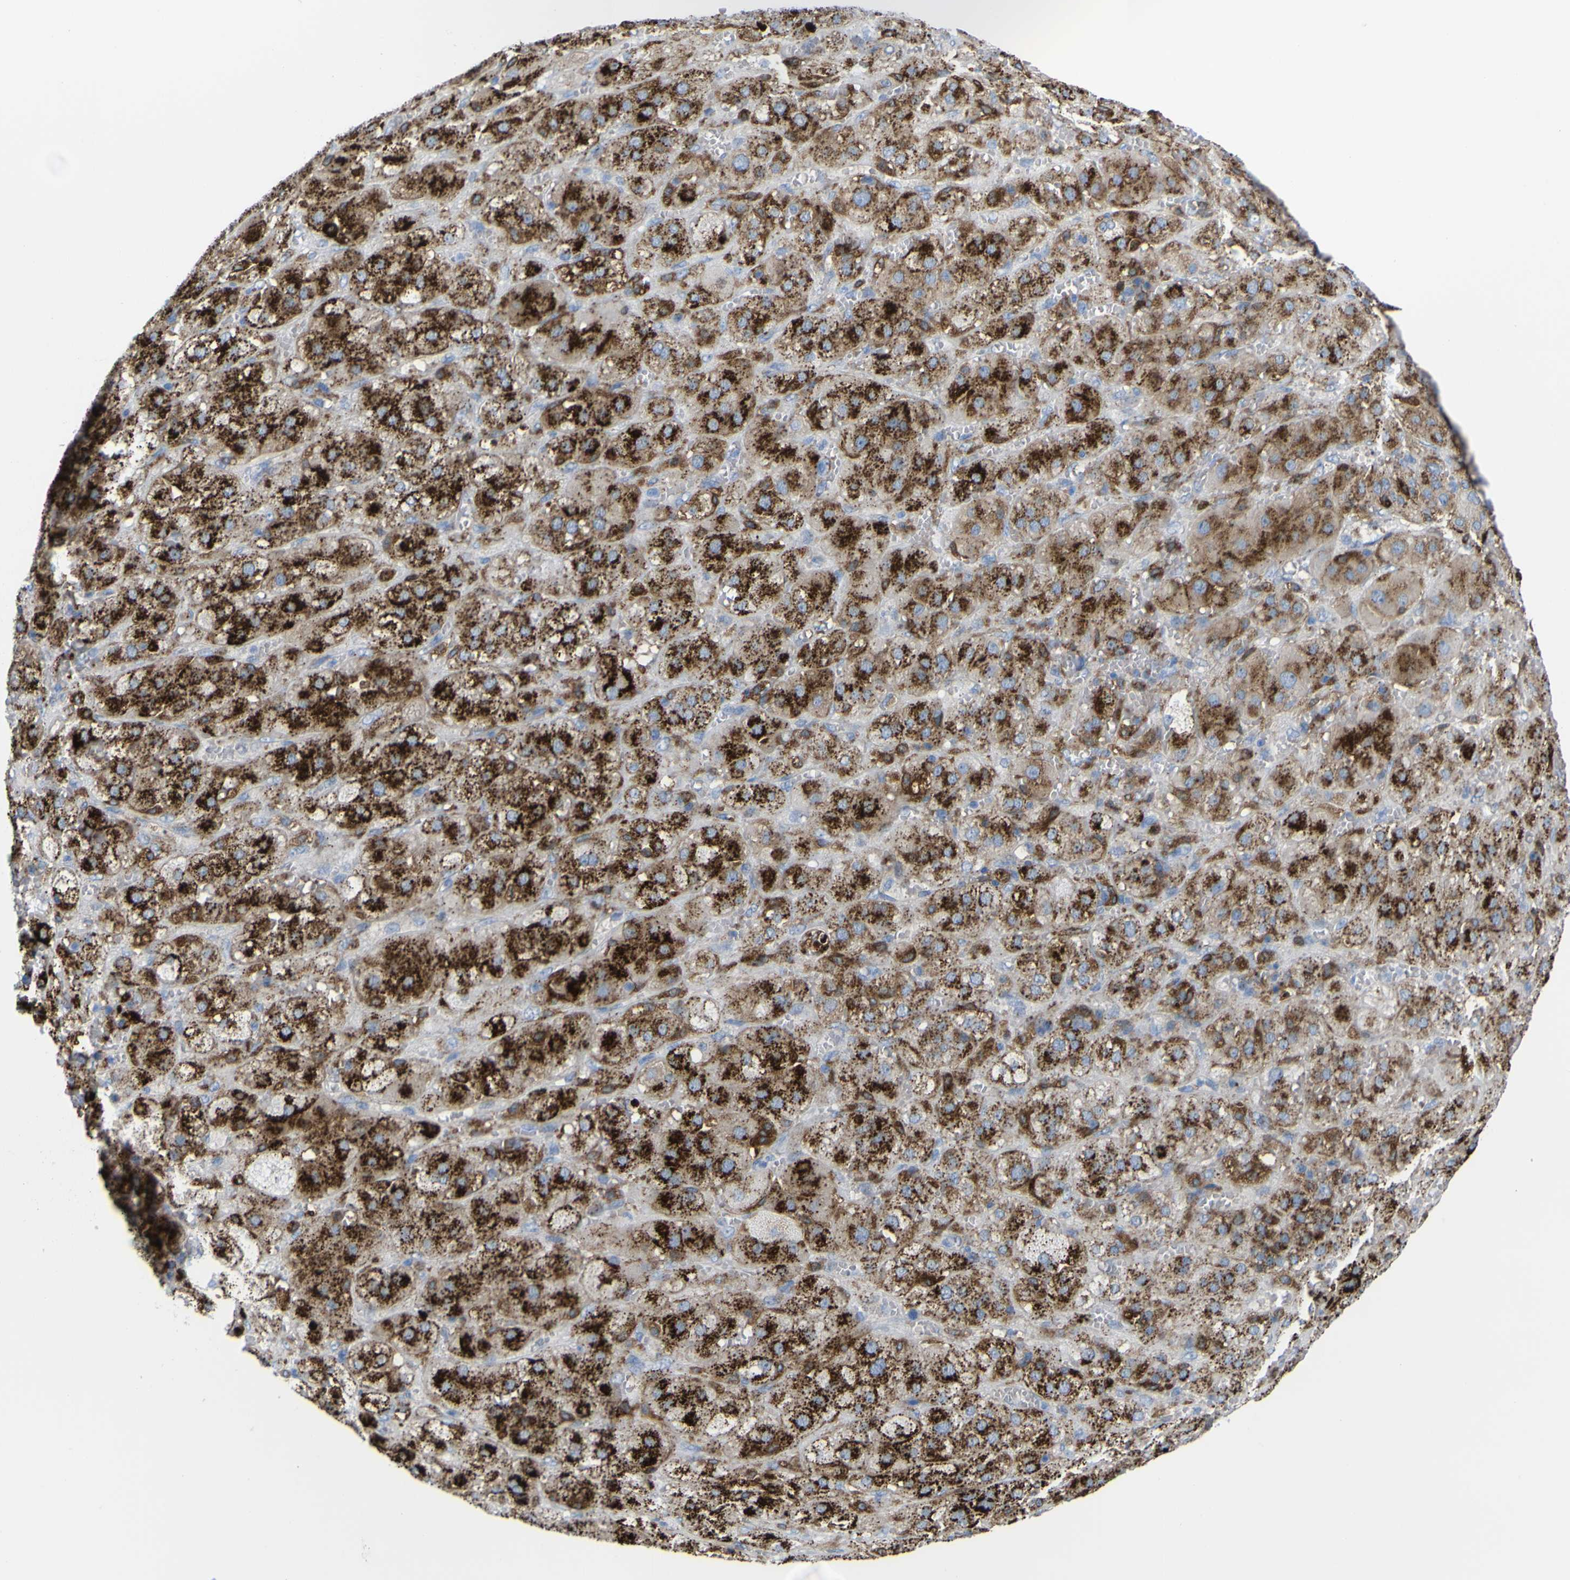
{"staining": {"intensity": "strong", "quantity": "25%-75%", "location": "cytoplasmic/membranous"}, "tissue": "adrenal gland", "cell_type": "Glandular cells", "image_type": "normal", "snomed": [{"axis": "morphology", "description": "Normal tissue, NOS"}, {"axis": "topography", "description": "Adrenal gland"}], "caption": "IHC photomicrograph of normal adrenal gland stained for a protein (brown), which demonstrates high levels of strong cytoplasmic/membranous staining in approximately 25%-75% of glandular cells.", "gene": "PLD3", "patient": {"sex": "female", "age": 47}}